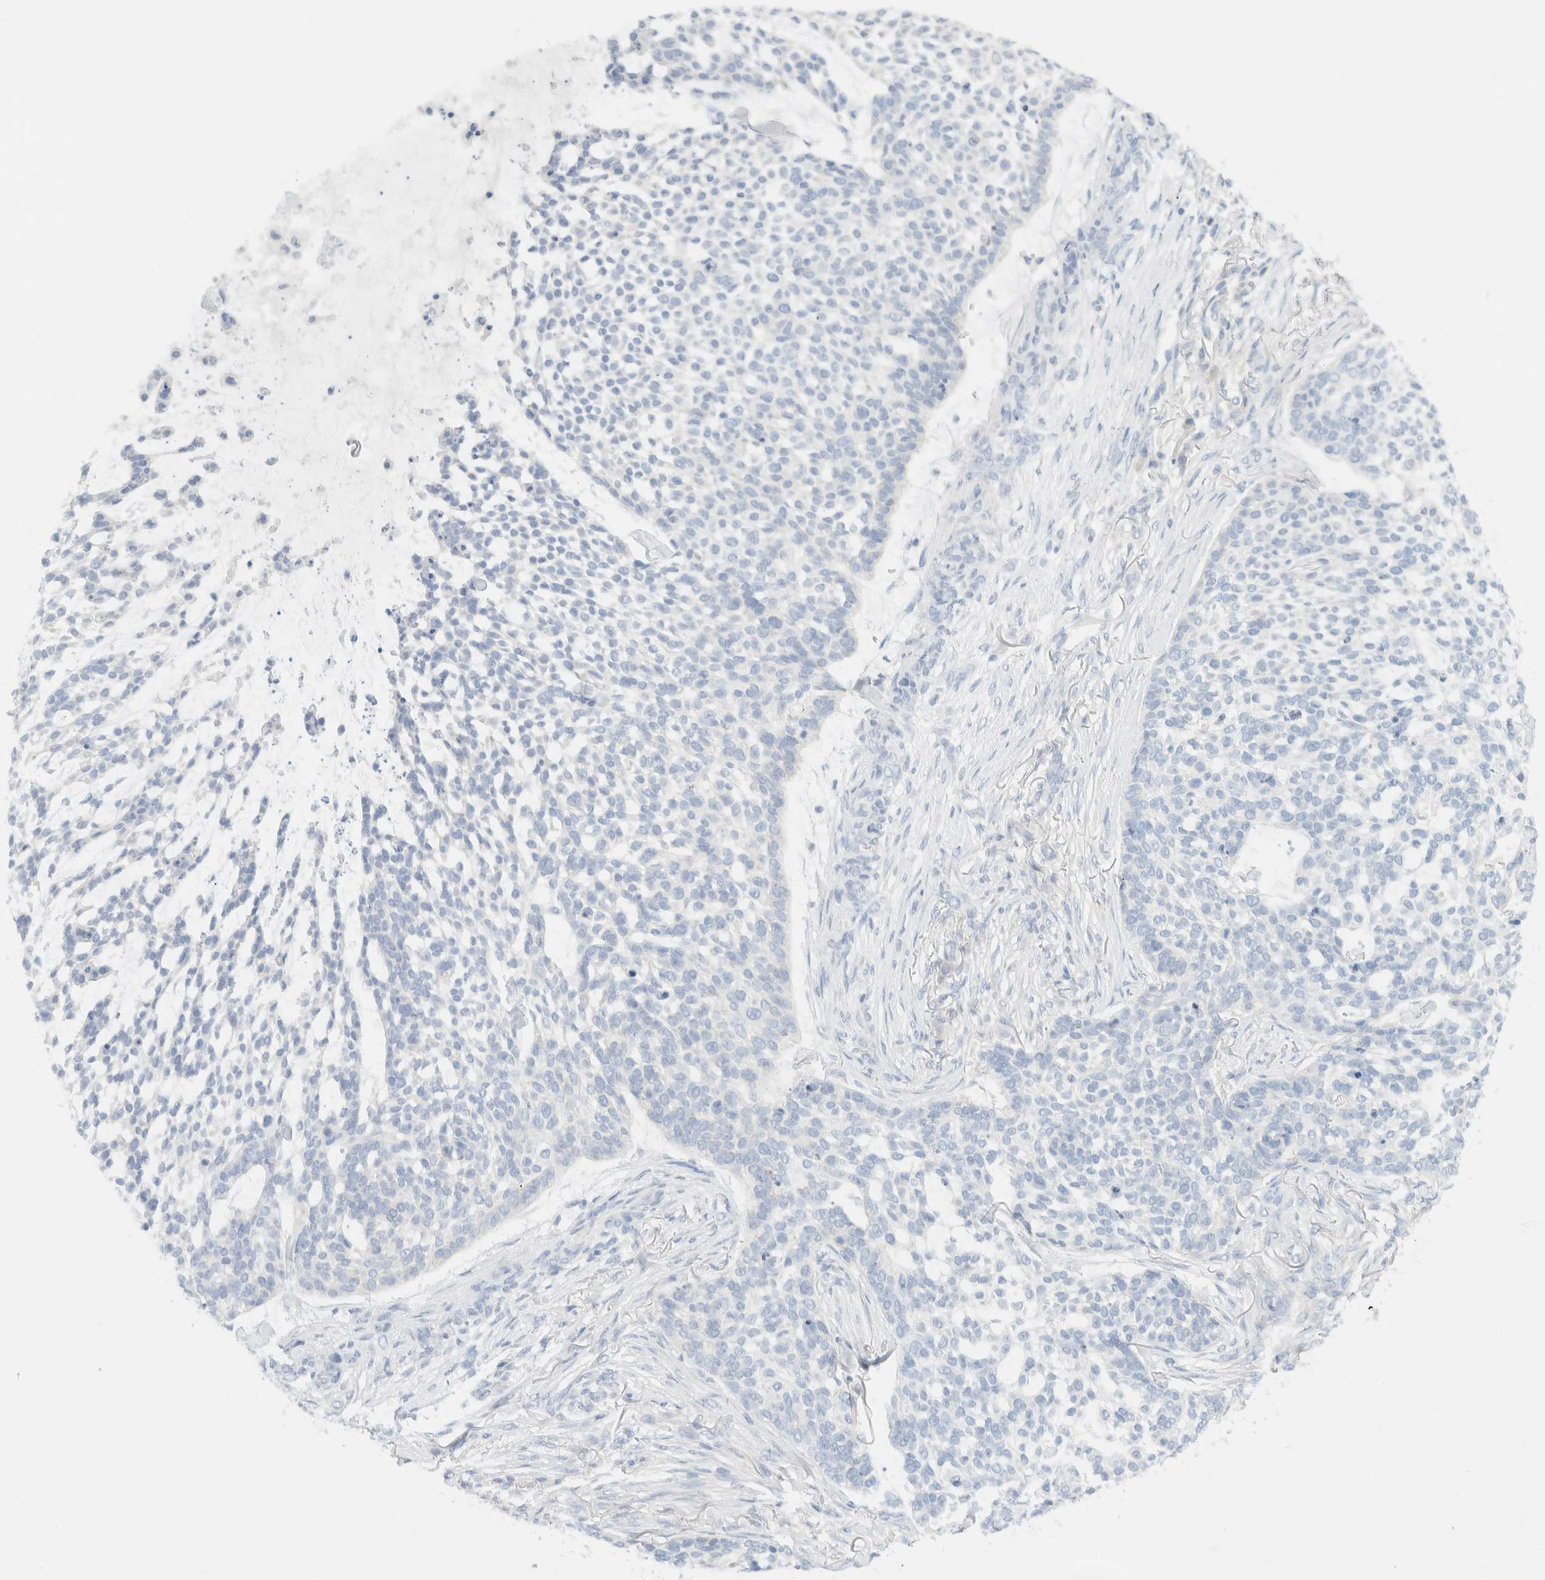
{"staining": {"intensity": "negative", "quantity": "none", "location": "none"}, "tissue": "skin cancer", "cell_type": "Tumor cells", "image_type": "cancer", "snomed": [{"axis": "morphology", "description": "Basal cell carcinoma"}, {"axis": "topography", "description": "Skin"}], "caption": "Immunohistochemistry (IHC) of skin basal cell carcinoma demonstrates no positivity in tumor cells.", "gene": "SH3GLB2", "patient": {"sex": "female", "age": 64}}